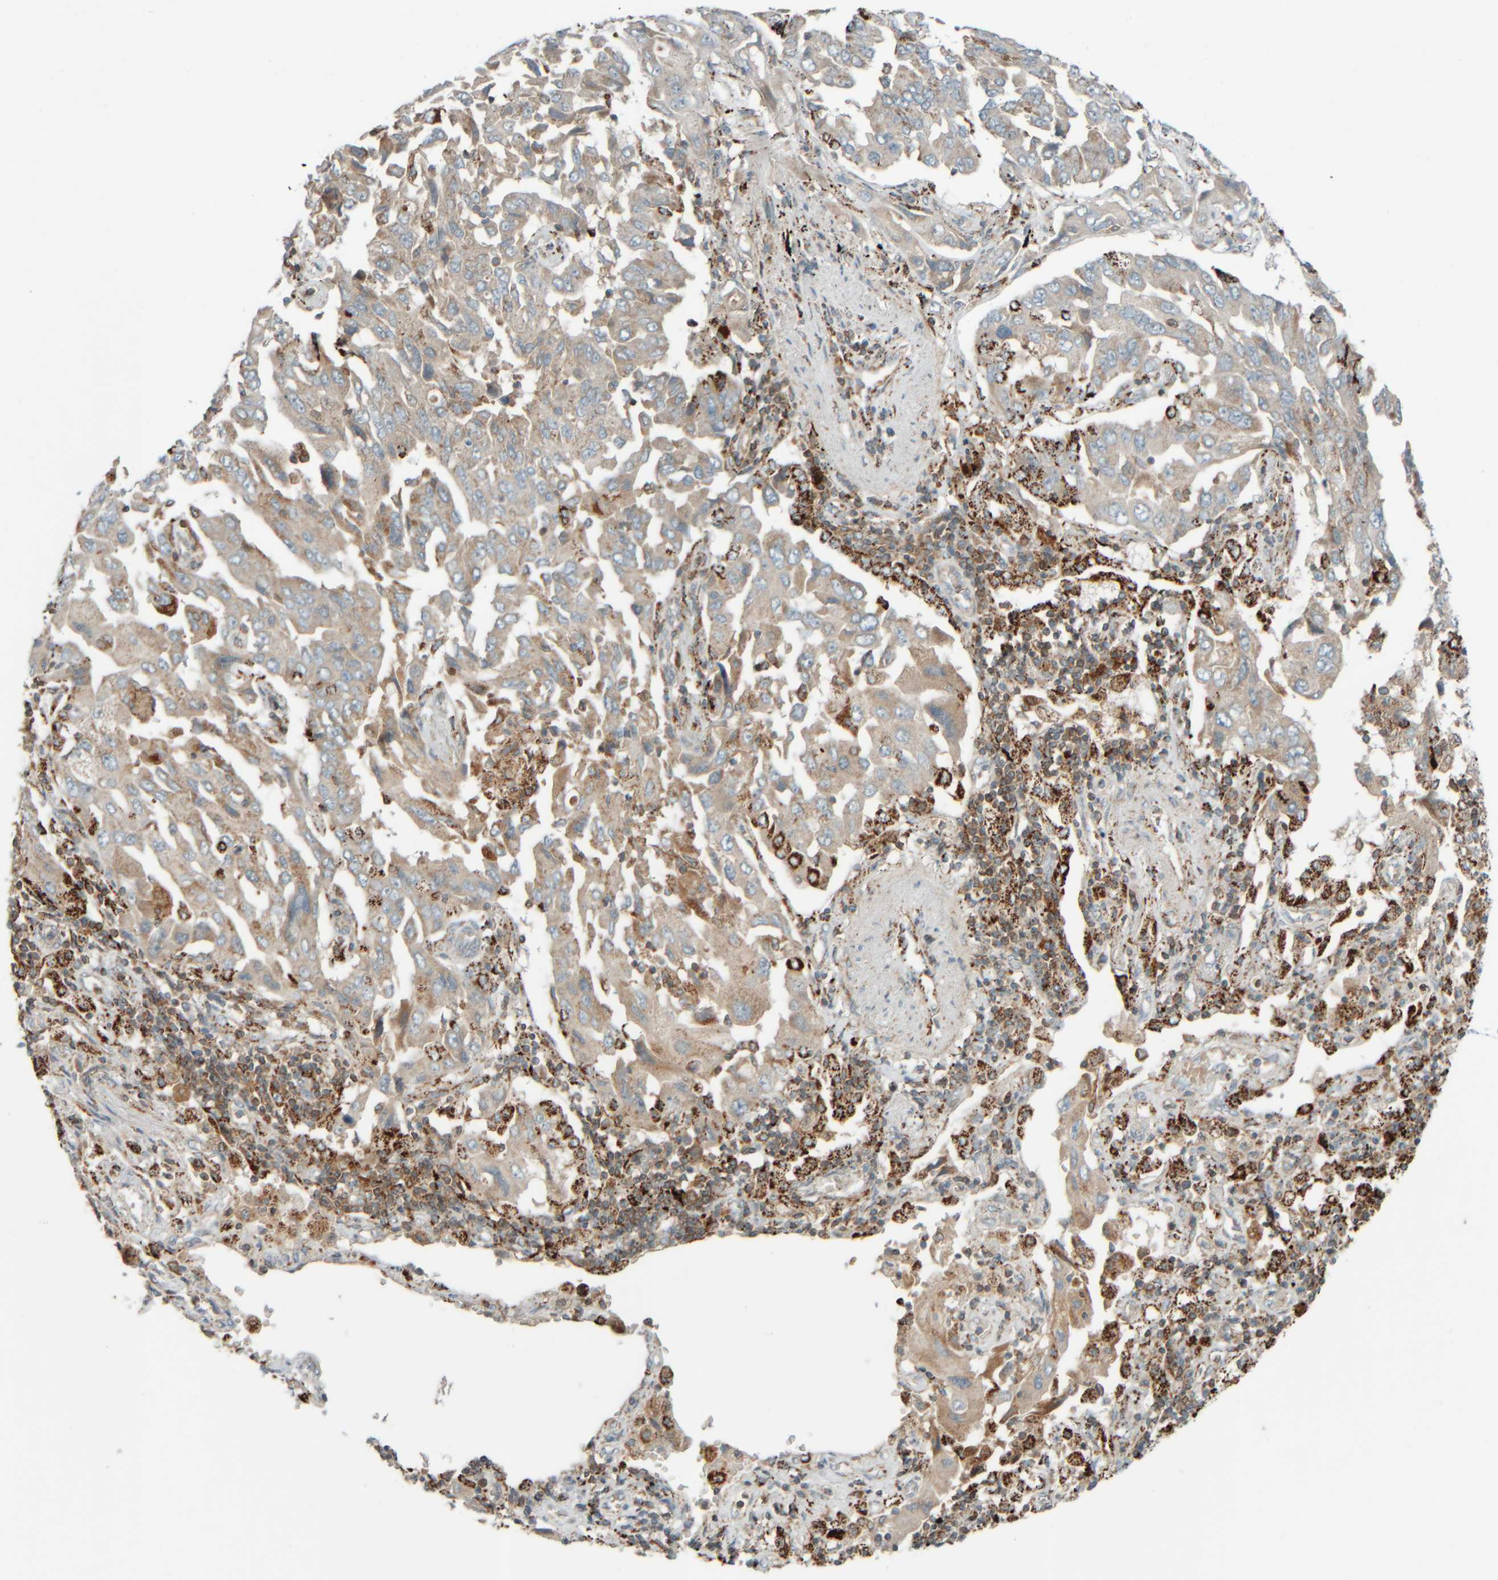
{"staining": {"intensity": "weak", "quantity": ">75%", "location": "cytoplasmic/membranous"}, "tissue": "lung cancer", "cell_type": "Tumor cells", "image_type": "cancer", "snomed": [{"axis": "morphology", "description": "Adenocarcinoma, NOS"}, {"axis": "topography", "description": "Lung"}], "caption": "High-magnification brightfield microscopy of lung cancer stained with DAB (3,3'-diaminobenzidine) (brown) and counterstained with hematoxylin (blue). tumor cells exhibit weak cytoplasmic/membranous staining is appreciated in approximately>75% of cells.", "gene": "SPAG5", "patient": {"sex": "female", "age": 65}}